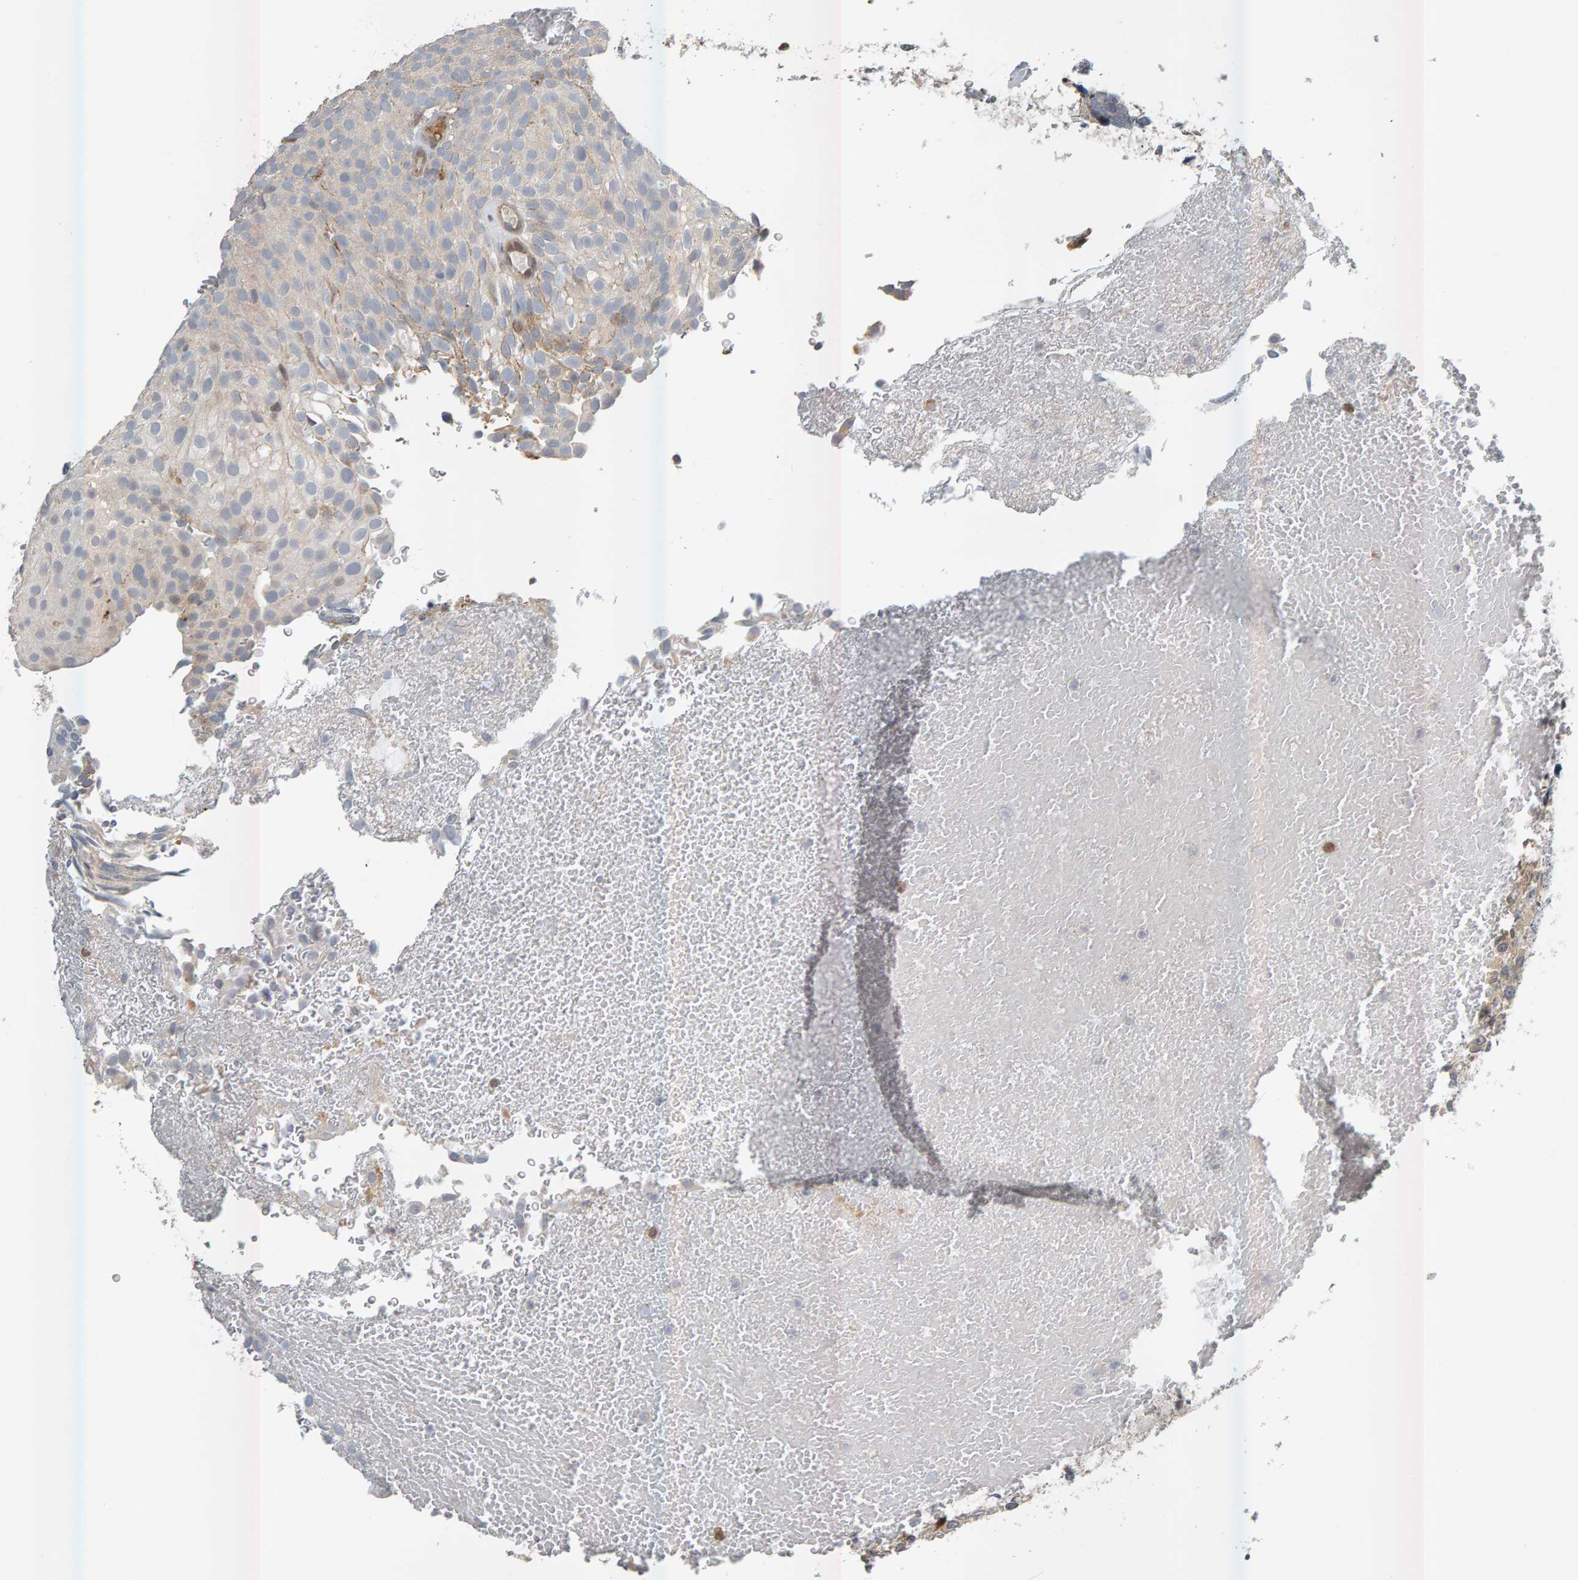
{"staining": {"intensity": "weak", "quantity": "<25%", "location": "cytoplasmic/membranous"}, "tissue": "urothelial cancer", "cell_type": "Tumor cells", "image_type": "cancer", "snomed": [{"axis": "morphology", "description": "Urothelial carcinoma, Low grade"}, {"axis": "topography", "description": "Urinary bladder"}], "caption": "DAB (3,3'-diaminobenzidine) immunohistochemical staining of urothelial cancer displays no significant staining in tumor cells. (Brightfield microscopy of DAB IHC at high magnification).", "gene": "ZNF160", "patient": {"sex": "male", "age": 78}}